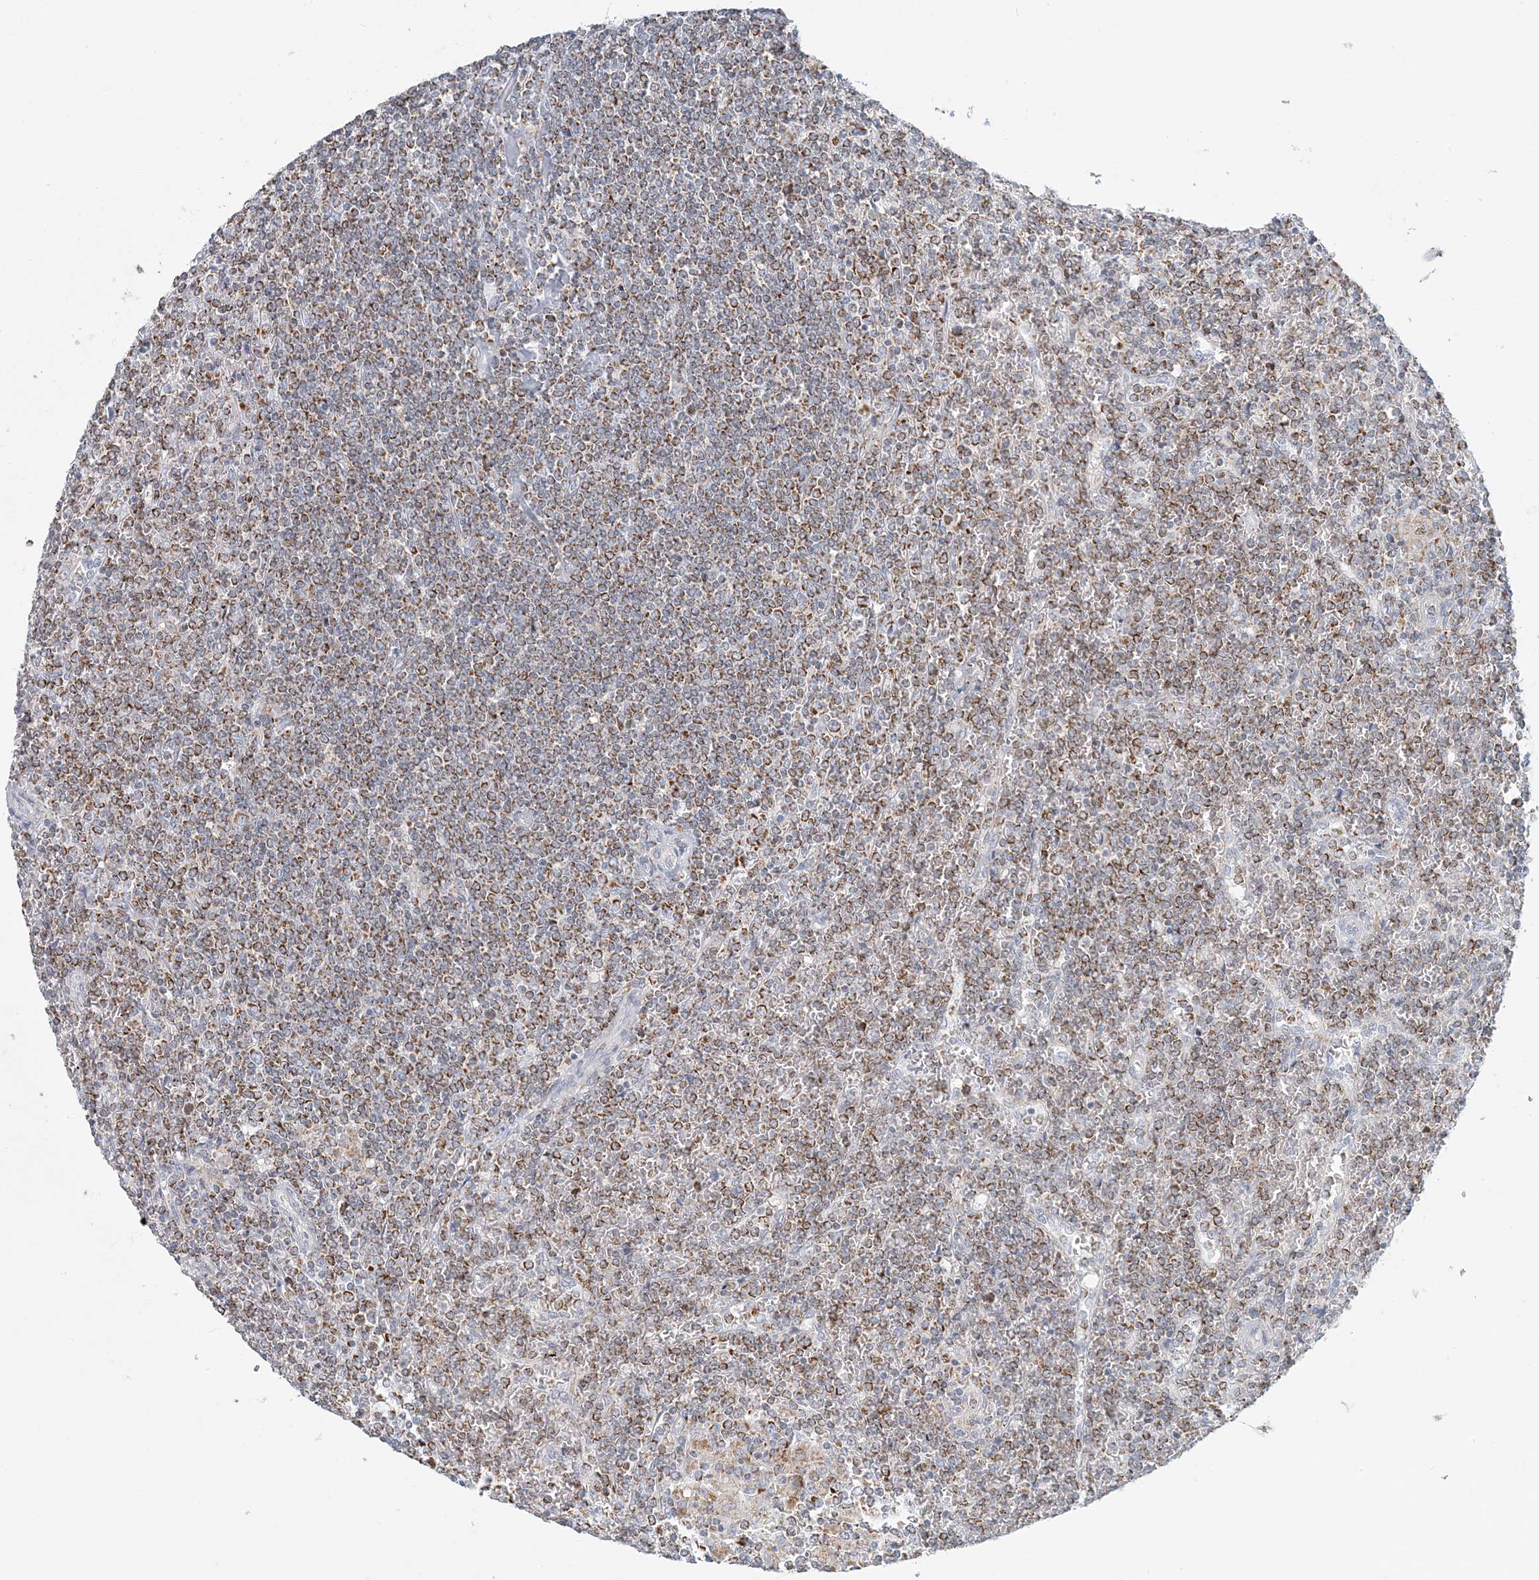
{"staining": {"intensity": "moderate", "quantity": ">75%", "location": "cytoplasmic/membranous"}, "tissue": "lymphoma", "cell_type": "Tumor cells", "image_type": "cancer", "snomed": [{"axis": "morphology", "description": "Malignant lymphoma, non-Hodgkin's type, Low grade"}, {"axis": "topography", "description": "Spleen"}], "caption": "An immunohistochemistry photomicrograph of neoplastic tissue is shown. Protein staining in brown labels moderate cytoplasmic/membranous positivity in malignant lymphoma, non-Hodgkin's type (low-grade) within tumor cells.", "gene": "BDH1", "patient": {"sex": "female", "age": 19}}